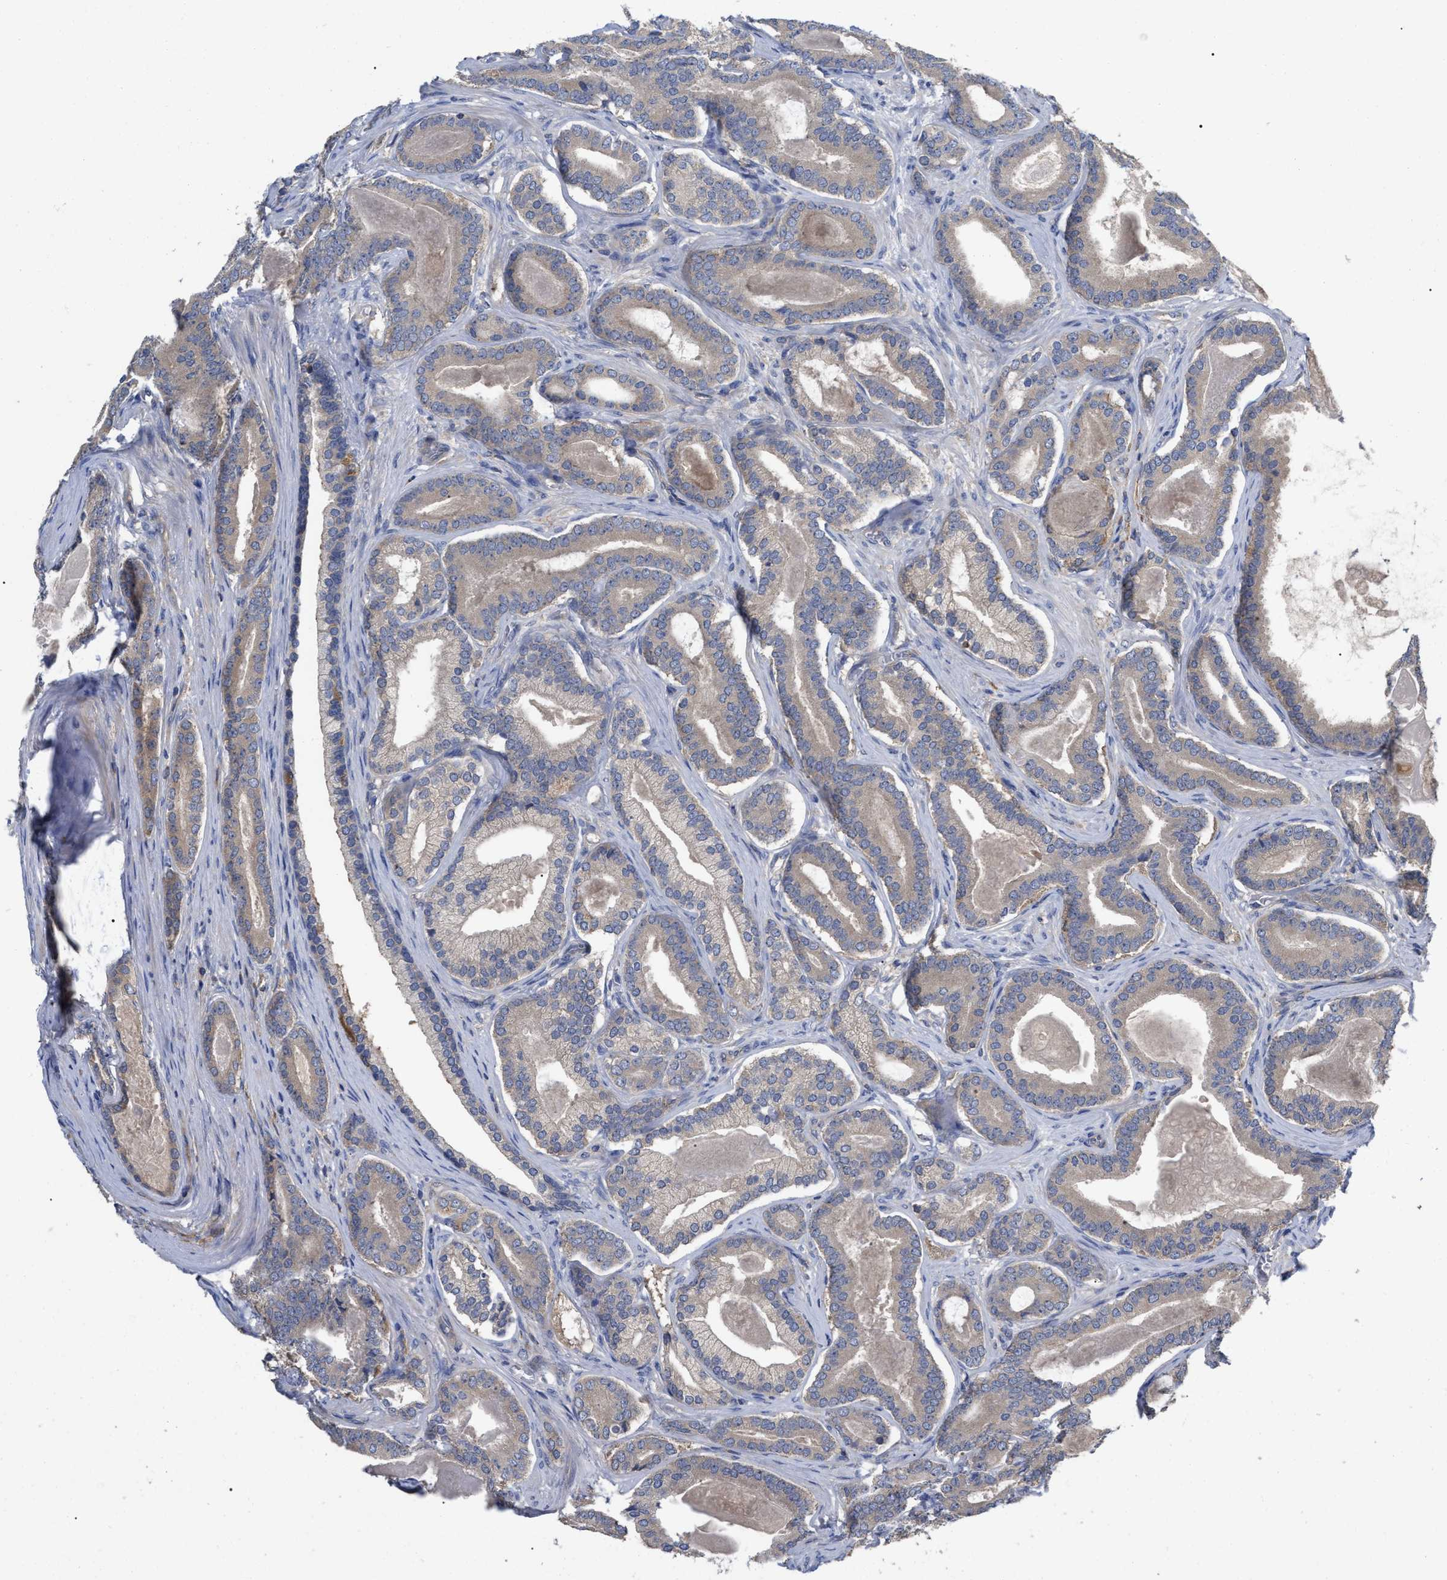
{"staining": {"intensity": "negative", "quantity": "none", "location": "none"}, "tissue": "prostate cancer", "cell_type": "Tumor cells", "image_type": "cancer", "snomed": [{"axis": "morphology", "description": "Adenocarcinoma, High grade"}, {"axis": "topography", "description": "Prostate"}], "caption": "Immunohistochemistry of prostate cancer (high-grade adenocarcinoma) shows no staining in tumor cells.", "gene": "RAP1GDS1", "patient": {"sex": "male", "age": 60}}